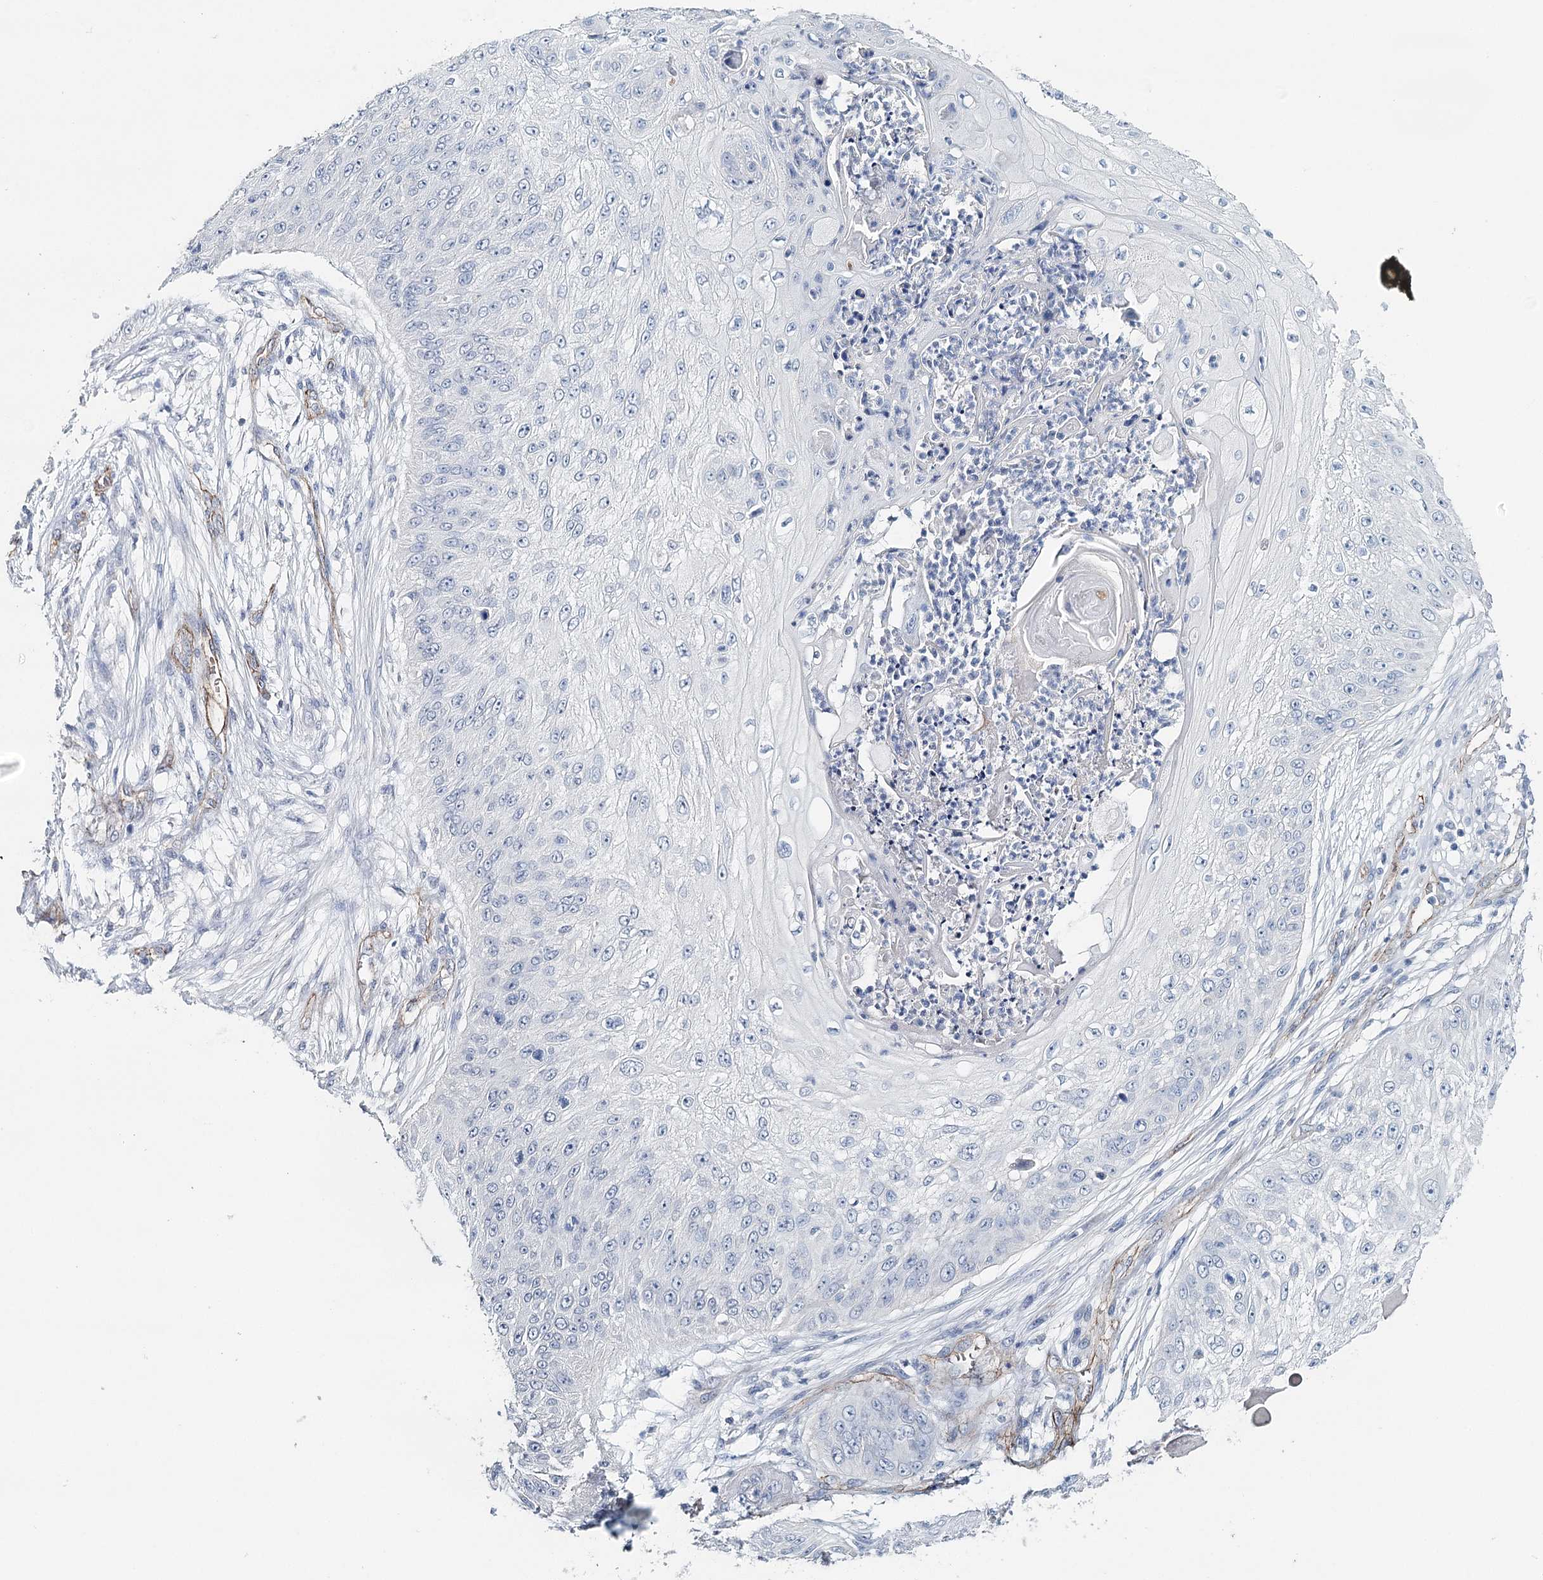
{"staining": {"intensity": "negative", "quantity": "none", "location": "none"}, "tissue": "skin cancer", "cell_type": "Tumor cells", "image_type": "cancer", "snomed": [{"axis": "morphology", "description": "Squamous cell carcinoma, NOS"}, {"axis": "topography", "description": "Skin"}], "caption": "The image displays no staining of tumor cells in skin cancer (squamous cell carcinoma). (DAB immunohistochemistry, high magnification).", "gene": "SYNPO", "patient": {"sex": "female", "age": 80}}